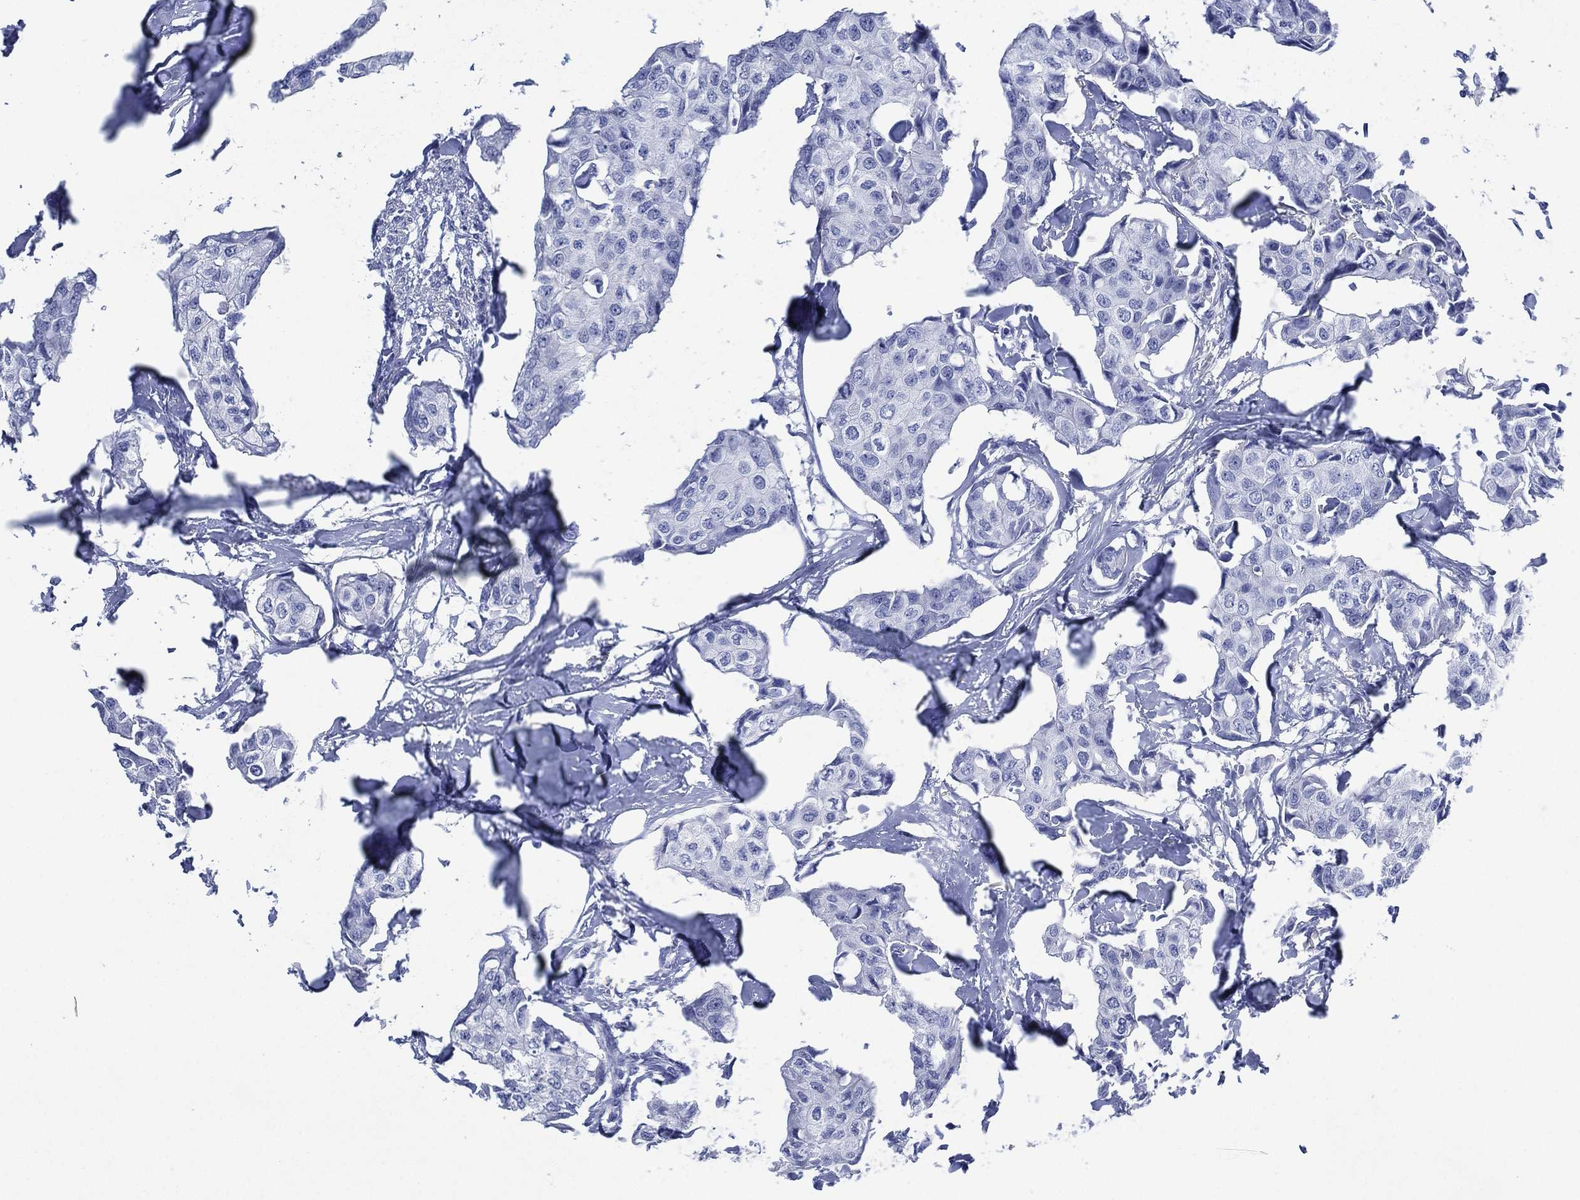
{"staining": {"intensity": "negative", "quantity": "none", "location": "none"}, "tissue": "breast cancer", "cell_type": "Tumor cells", "image_type": "cancer", "snomed": [{"axis": "morphology", "description": "Duct carcinoma"}, {"axis": "topography", "description": "Breast"}], "caption": "IHC of intraductal carcinoma (breast) displays no positivity in tumor cells.", "gene": "SIGLECL1", "patient": {"sex": "female", "age": 80}}